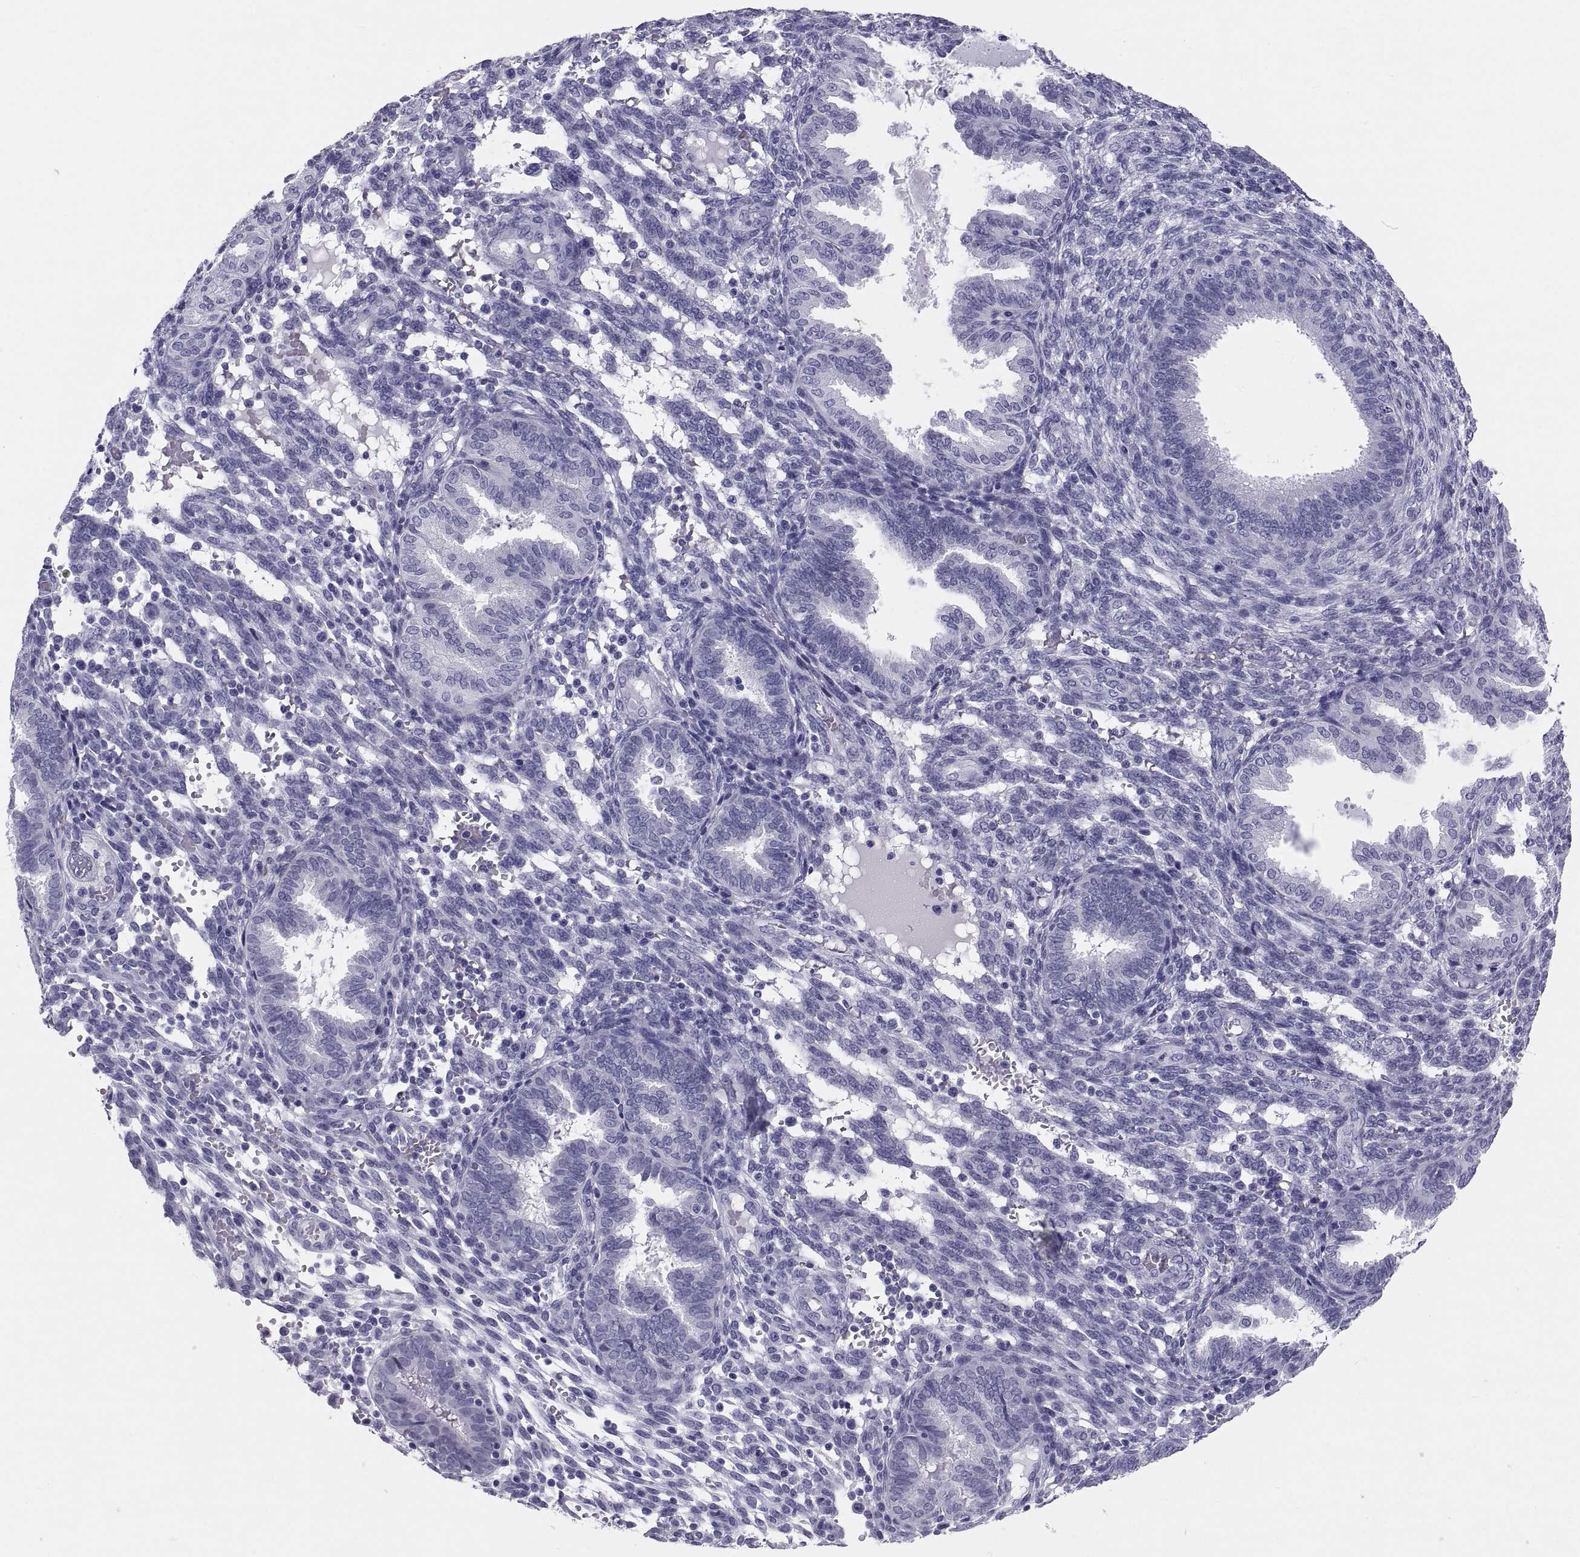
{"staining": {"intensity": "negative", "quantity": "none", "location": "none"}, "tissue": "endometrium", "cell_type": "Cells in endometrial stroma", "image_type": "normal", "snomed": [{"axis": "morphology", "description": "Normal tissue, NOS"}, {"axis": "topography", "description": "Endometrium"}], "caption": "IHC histopathology image of normal endometrium stained for a protein (brown), which demonstrates no expression in cells in endometrial stroma.", "gene": "DEFB129", "patient": {"sex": "female", "age": 42}}